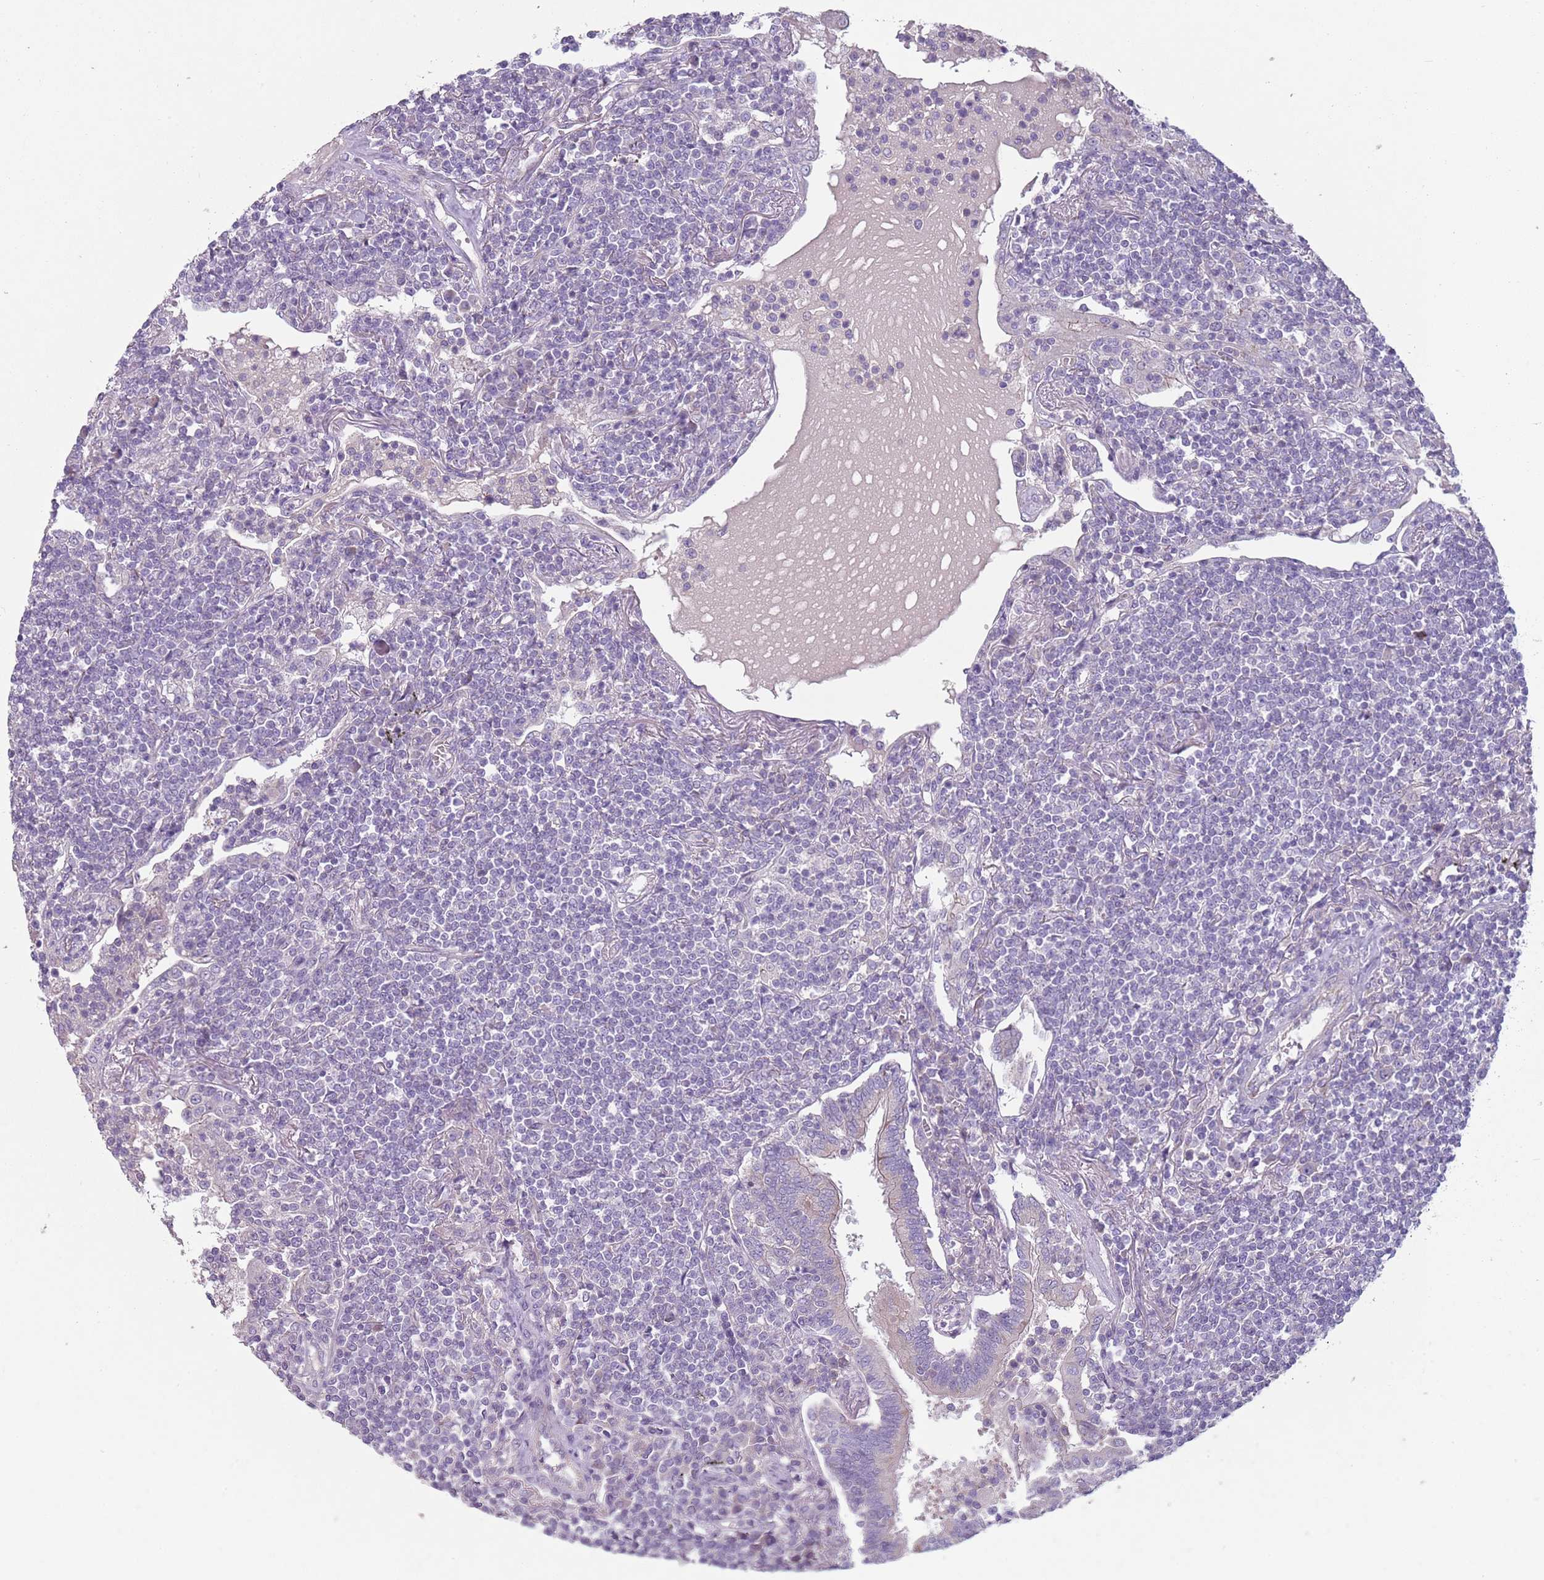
{"staining": {"intensity": "negative", "quantity": "none", "location": "none"}, "tissue": "lymphoma", "cell_type": "Tumor cells", "image_type": "cancer", "snomed": [{"axis": "morphology", "description": "Malignant lymphoma, non-Hodgkin's type, Low grade"}, {"axis": "topography", "description": "Lung"}], "caption": "IHC histopathology image of malignant lymphoma, non-Hodgkin's type (low-grade) stained for a protein (brown), which shows no positivity in tumor cells. Brightfield microscopy of immunohistochemistry stained with DAB (3,3'-diaminobenzidine) (brown) and hematoxylin (blue), captured at high magnification.", "gene": "ZNF583", "patient": {"sex": "female", "age": 71}}